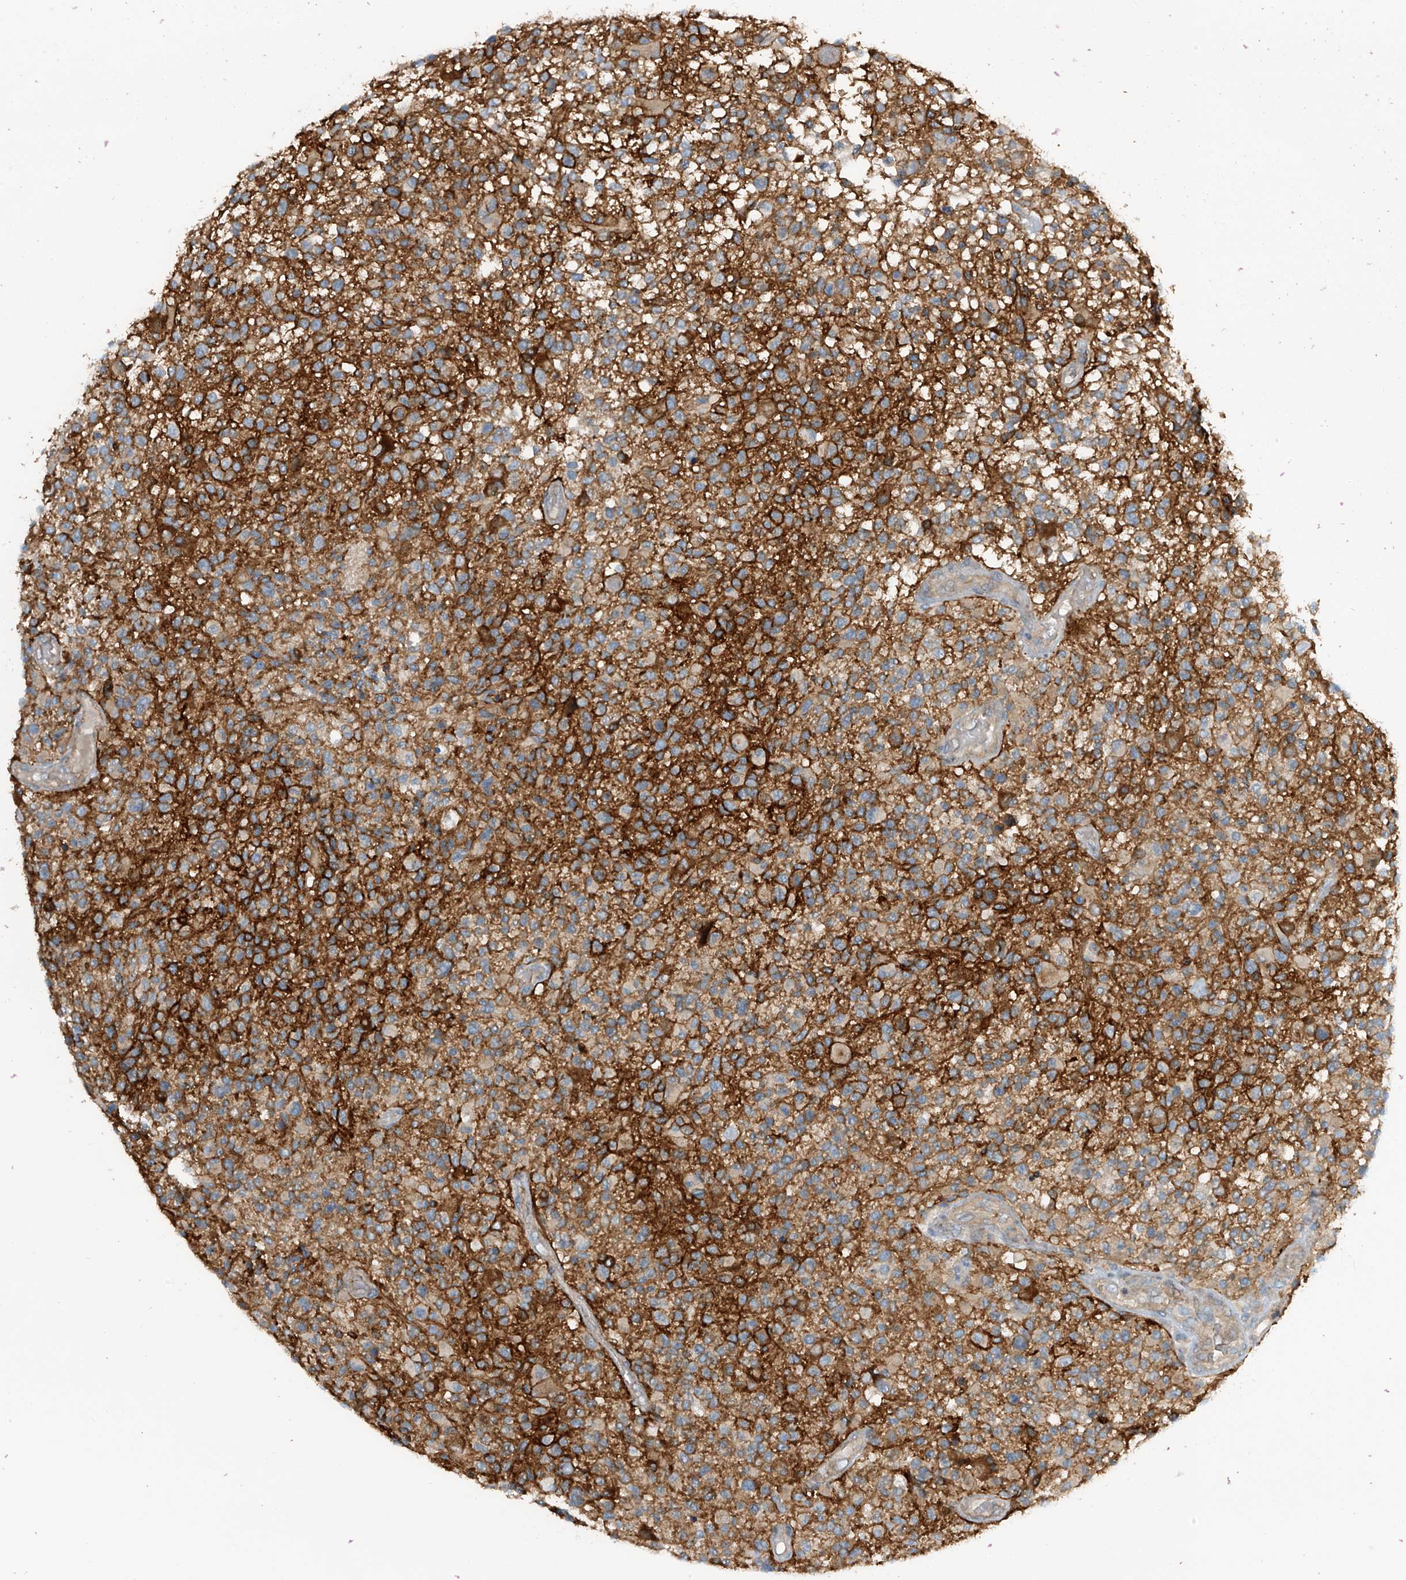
{"staining": {"intensity": "moderate", "quantity": "25%-75%", "location": "cytoplasmic/membranous"}, "tissue": "glioma", "cell_type": "Tumor cells", "image_type": "cancer", "snomed": [{"axis": "morphology", "description": "Glioma, malignant, High grade"}, {"axis": "morphology", "description": "Glioblastoma, NOS"}, {"axis": "topography", "description": "Brain"}], "caption": "The photomicrograph displays a brown stain indicating the presence of a protein in the cytoplasmic/membranous of tumor cells in glioma.", "gene": "FSD1L", "patient": {"sex": "male", "age": 60}}